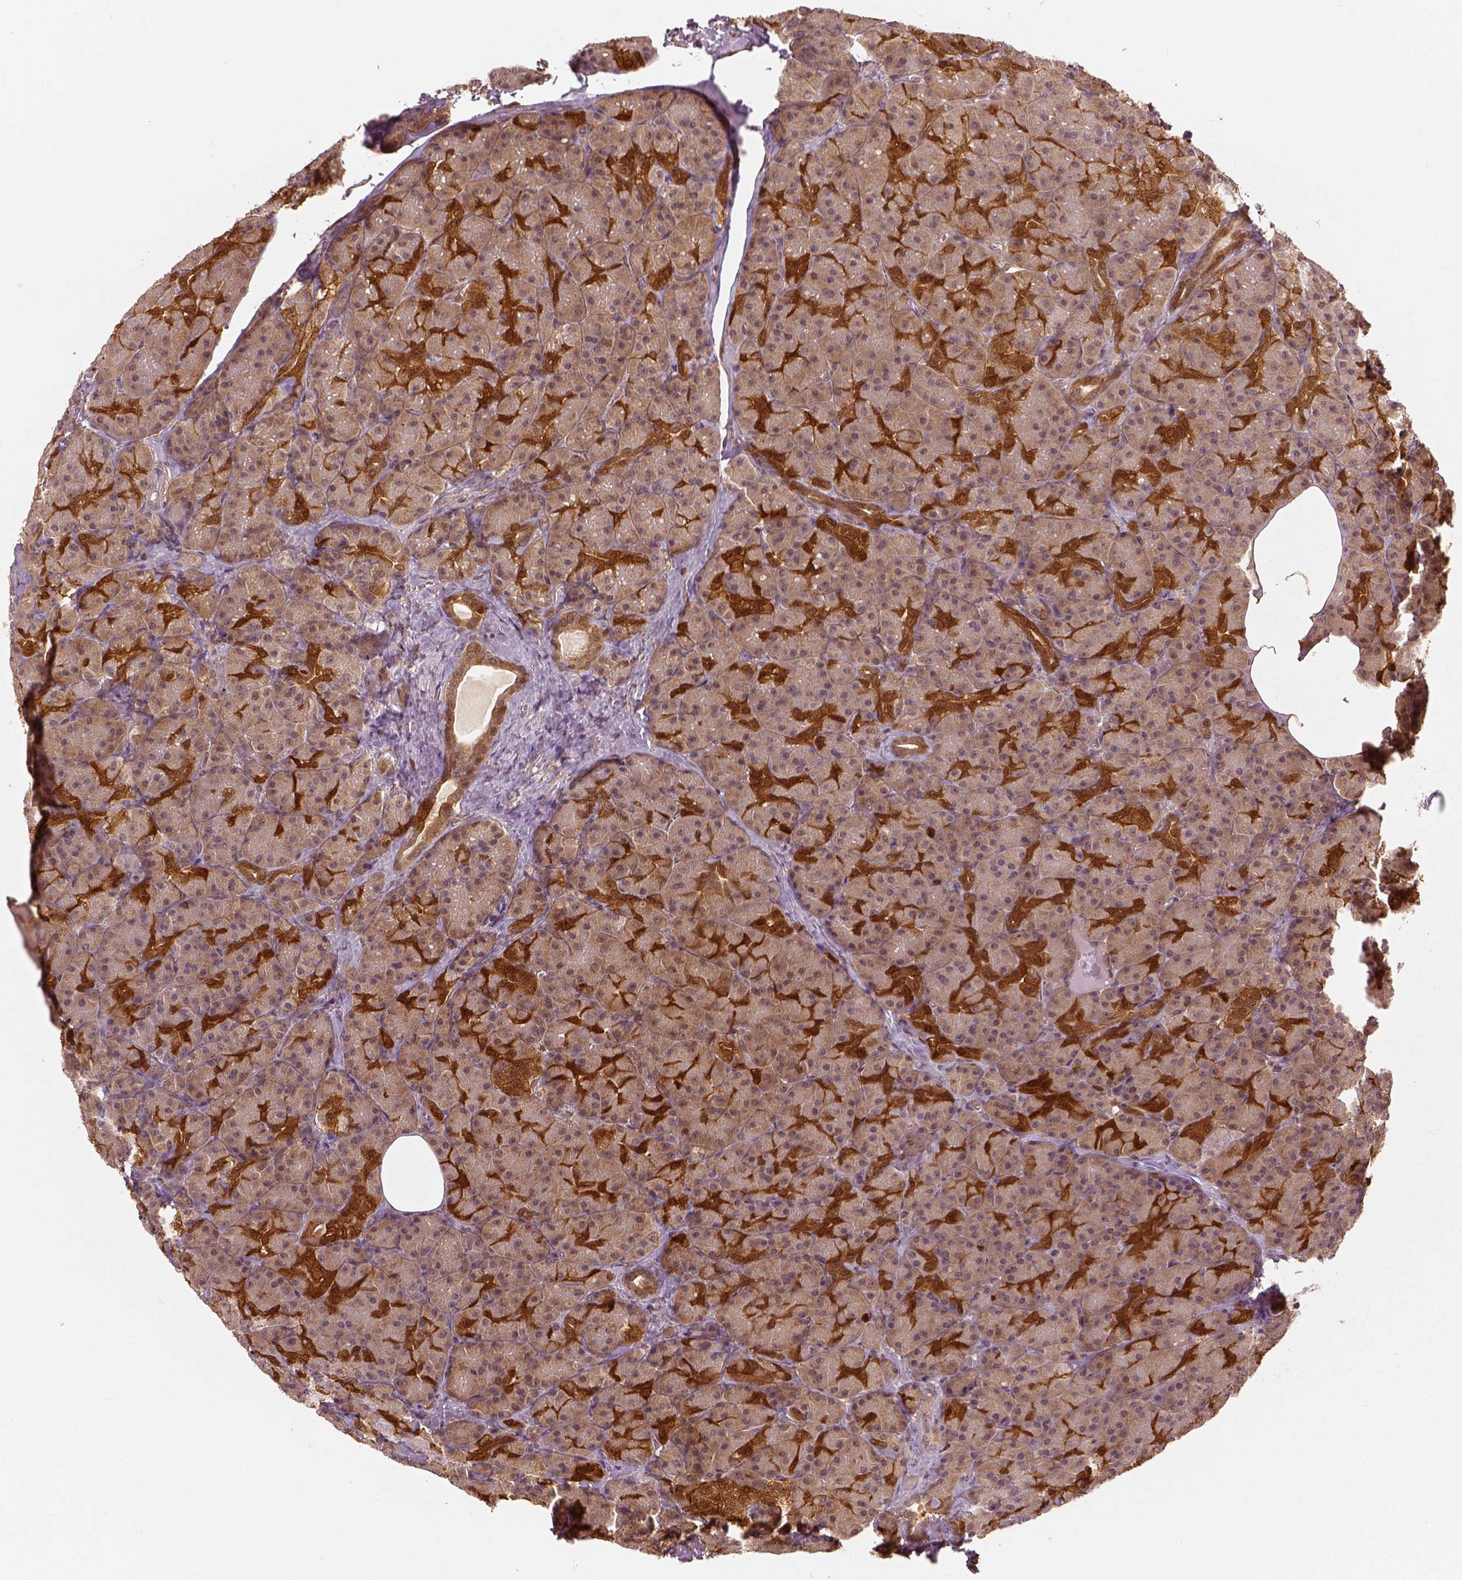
{"staining": {"intensity": "moderate", "quantity": ">75%", "location": "cytoplasmic/membranous"}, "tissue": "pancreas", "cell_type": "Exocrine glandular cells", "image_type": "normal", "snomed": [{"axis": "morphology", "description": "Normal tissue, NOS"}, {"axis": "topography", "description": "Pancreas"}], "caption": "A histopathology image showing moderate cytoplasmic/membranous staining in about >75% of exocrine glandular cells in benign pancreas, as visualized by brown immunohistochemical staining.", "gene": "GPI", "patient": {"sex": "male", "age": 57}}